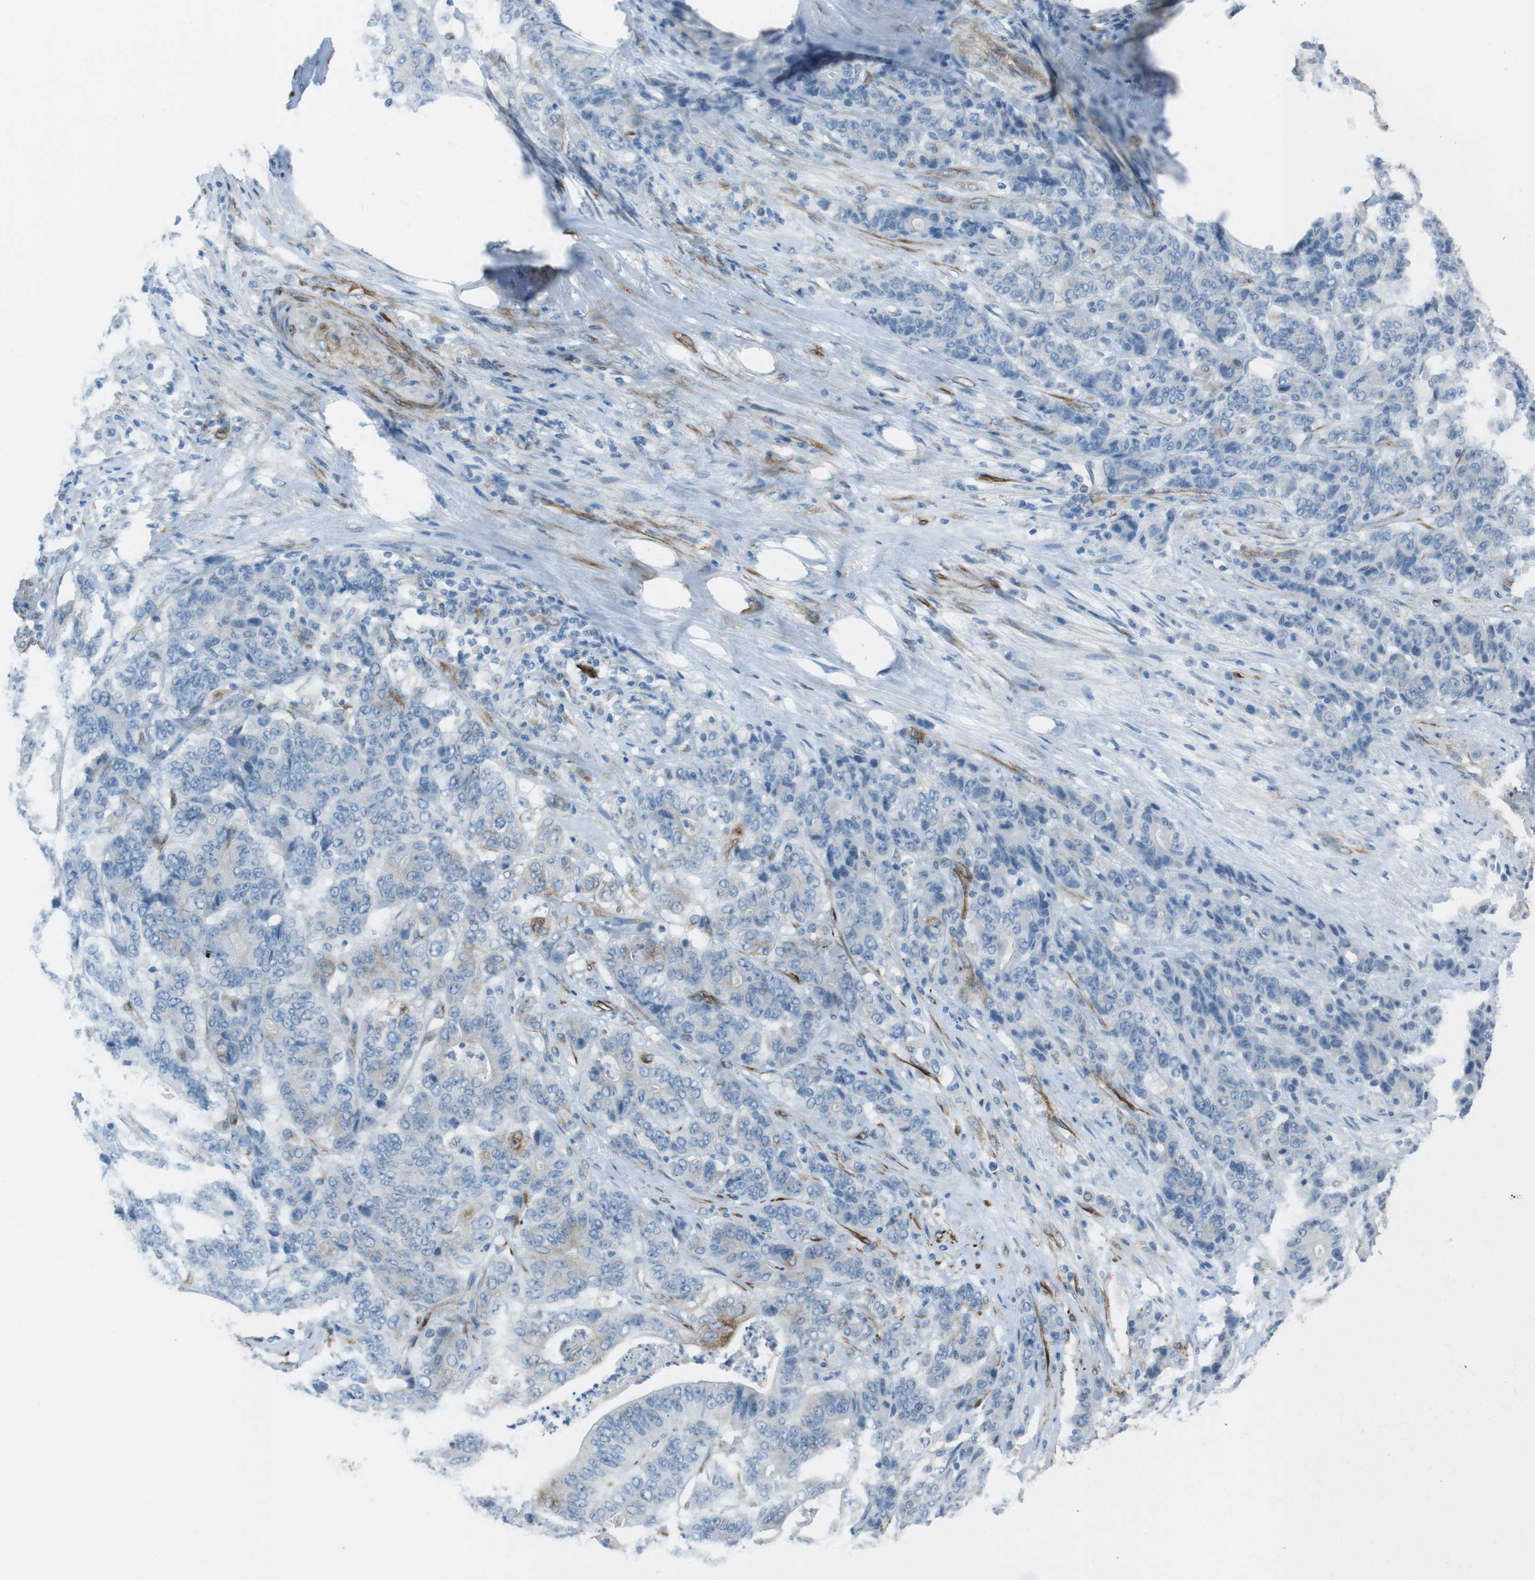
{"staining": {"intensity": "negative", "quantity": "none", "location": "none"}, "tissue": "stomach cancer", "cell_type": "Tumor cells", "image_type": "cancer", "snomed": [{"axis": "morphology", "description": "Adenocarcinoma, NOS"}, {"axis": "topography", "description": "Stomach"}], "caption": "The immunohistochemistry (IHC) histopathology image has no significant expression in tumor cells of stomach cancer tissue. (Stains: DAB immunohistochemistry (IHC) with hematoxylin counter stain, Microscopy: brightfield microscopy at high magnification).", "gene": "TUBB2A", "patient": {"sex": "female", "age": 73}}